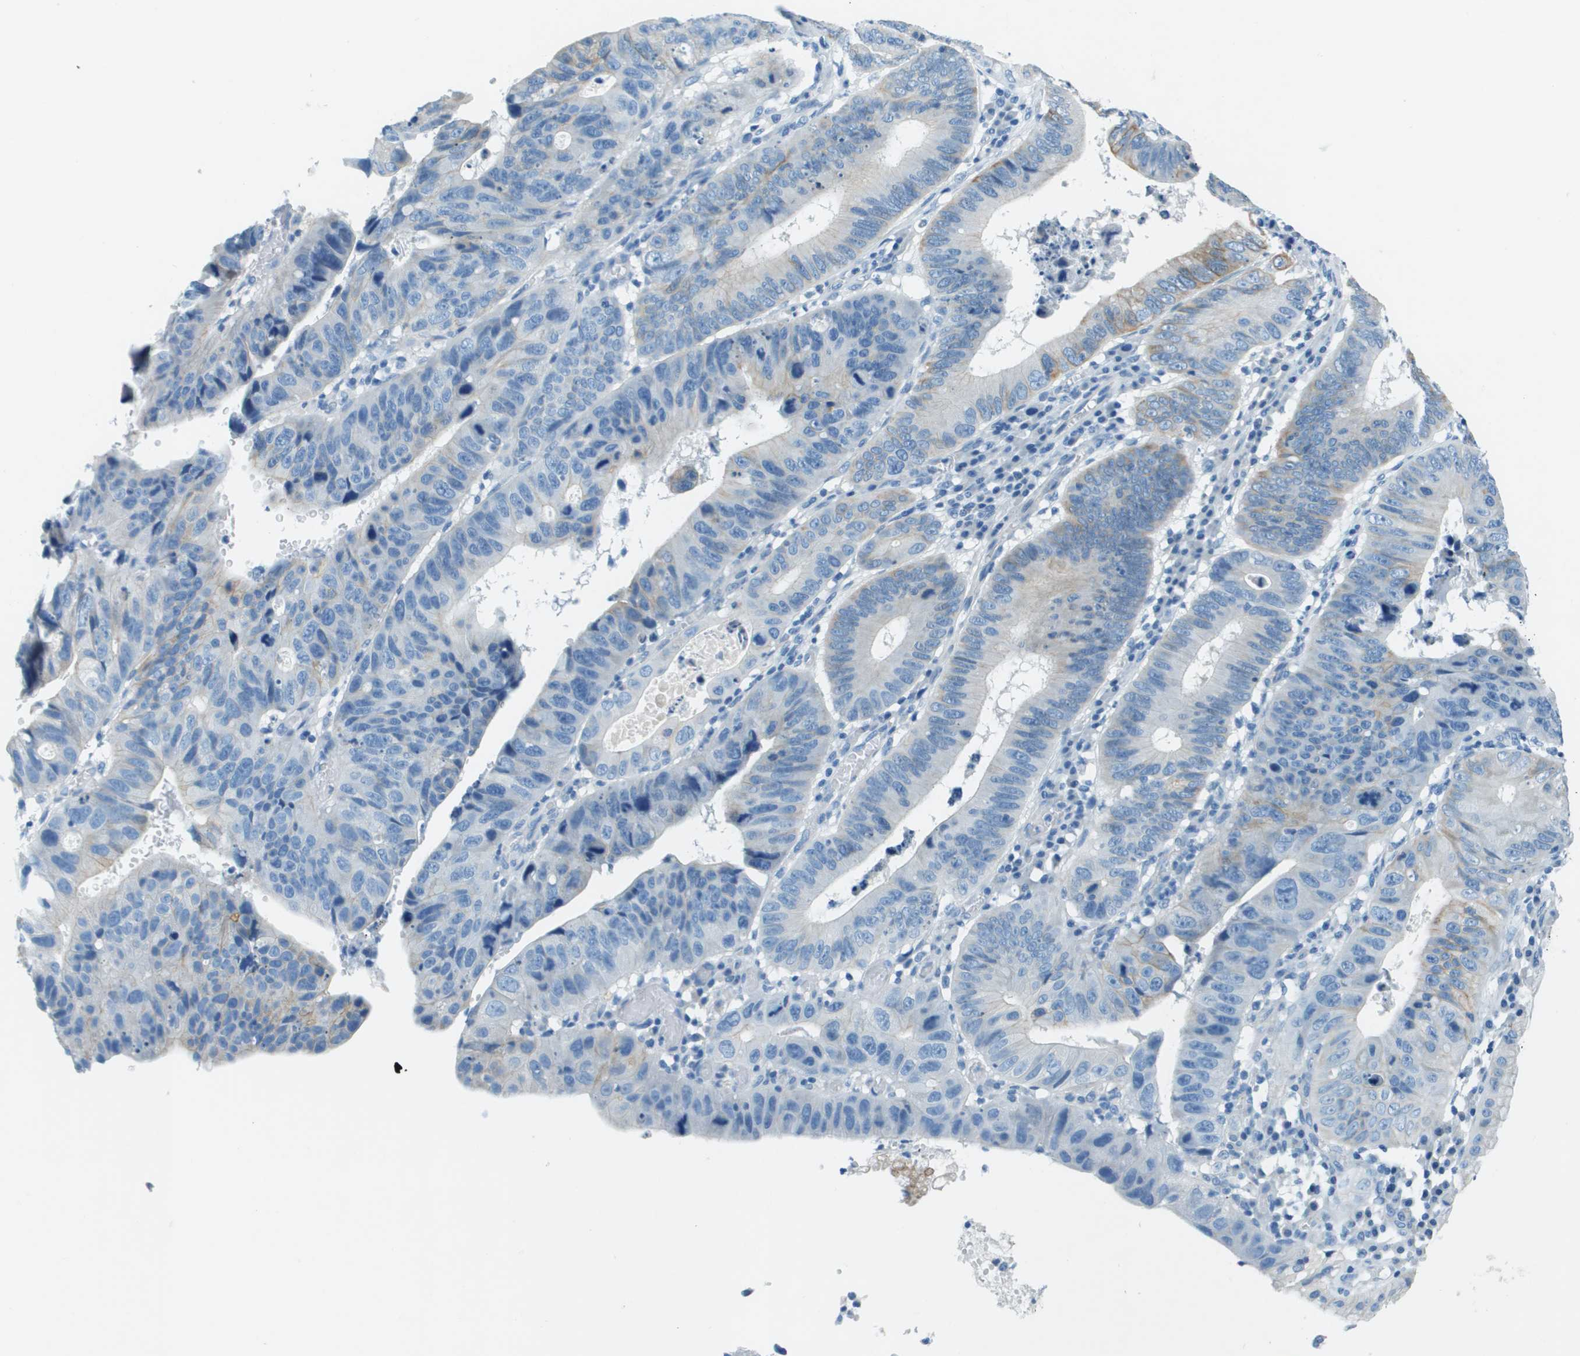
{"staining": {"intensity": "moderate", "quantity": "<25%", "location": "cytoplasmic/membranous"}, "tissue": "stomach cancer", "cell_type": "Tumor cells", "image_type": "cancer", "snomed": [{"axis": "morphology", "description": "Adenocarcinoma, NOS"}, {"axis": "topography", "description": "Stomach"}], "caption": "Tumor cells display moderate cytoplasmic/membranous expression in approximately <25% of cells in stomach adenocarcinoma. (IHC, brightfield microscopy, high magnification).", "gene": "SLC16A10", "patient": {"sex": "male", "age": 59}}